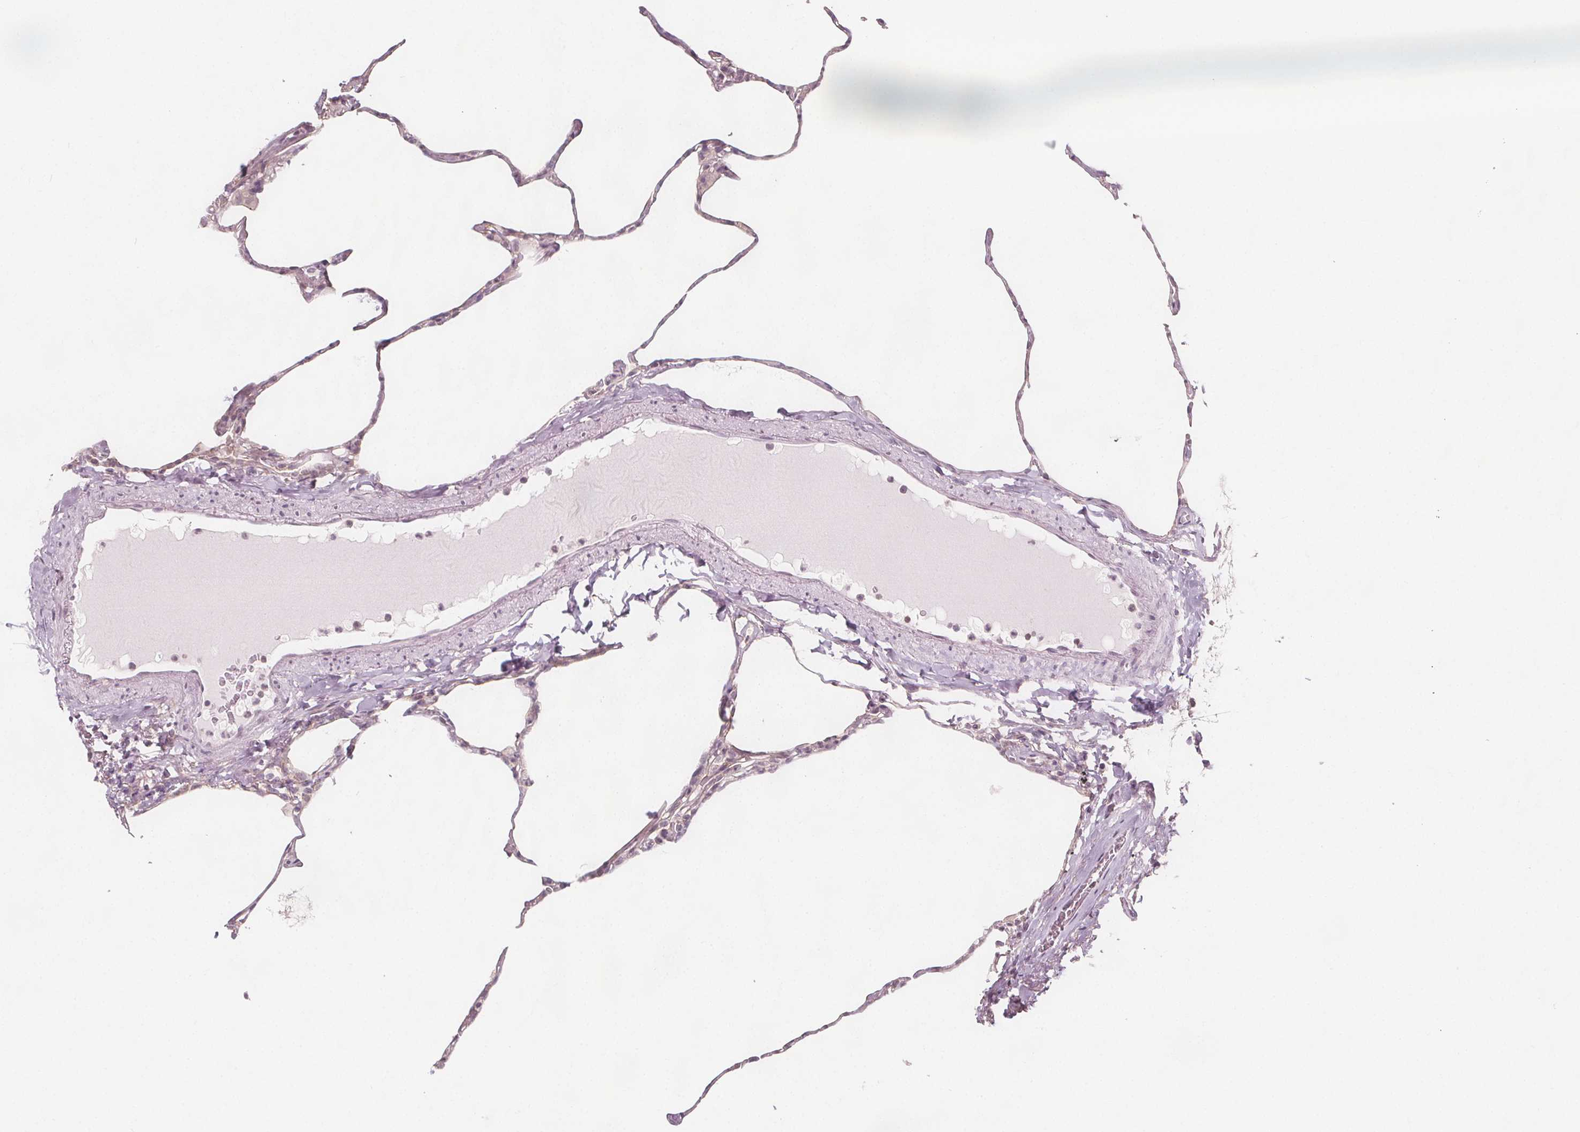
{"staining": {"intensity": "negative", "quantity": "none", "location": "none"}, "tissue": "lung", "cell_type": "Alveolar cells", "image_type": "normal", "snomed": [{"axis": "morphology", "description": "Normal tissue, NOS"}, {"axis": "topography", "description": "Lung"}], "caption": "The photomicrograph displays no staining of alveolar cells in unremarkable lung.", "gene": "C1orf167", "patient": {"sex": "male", "age": 65}}